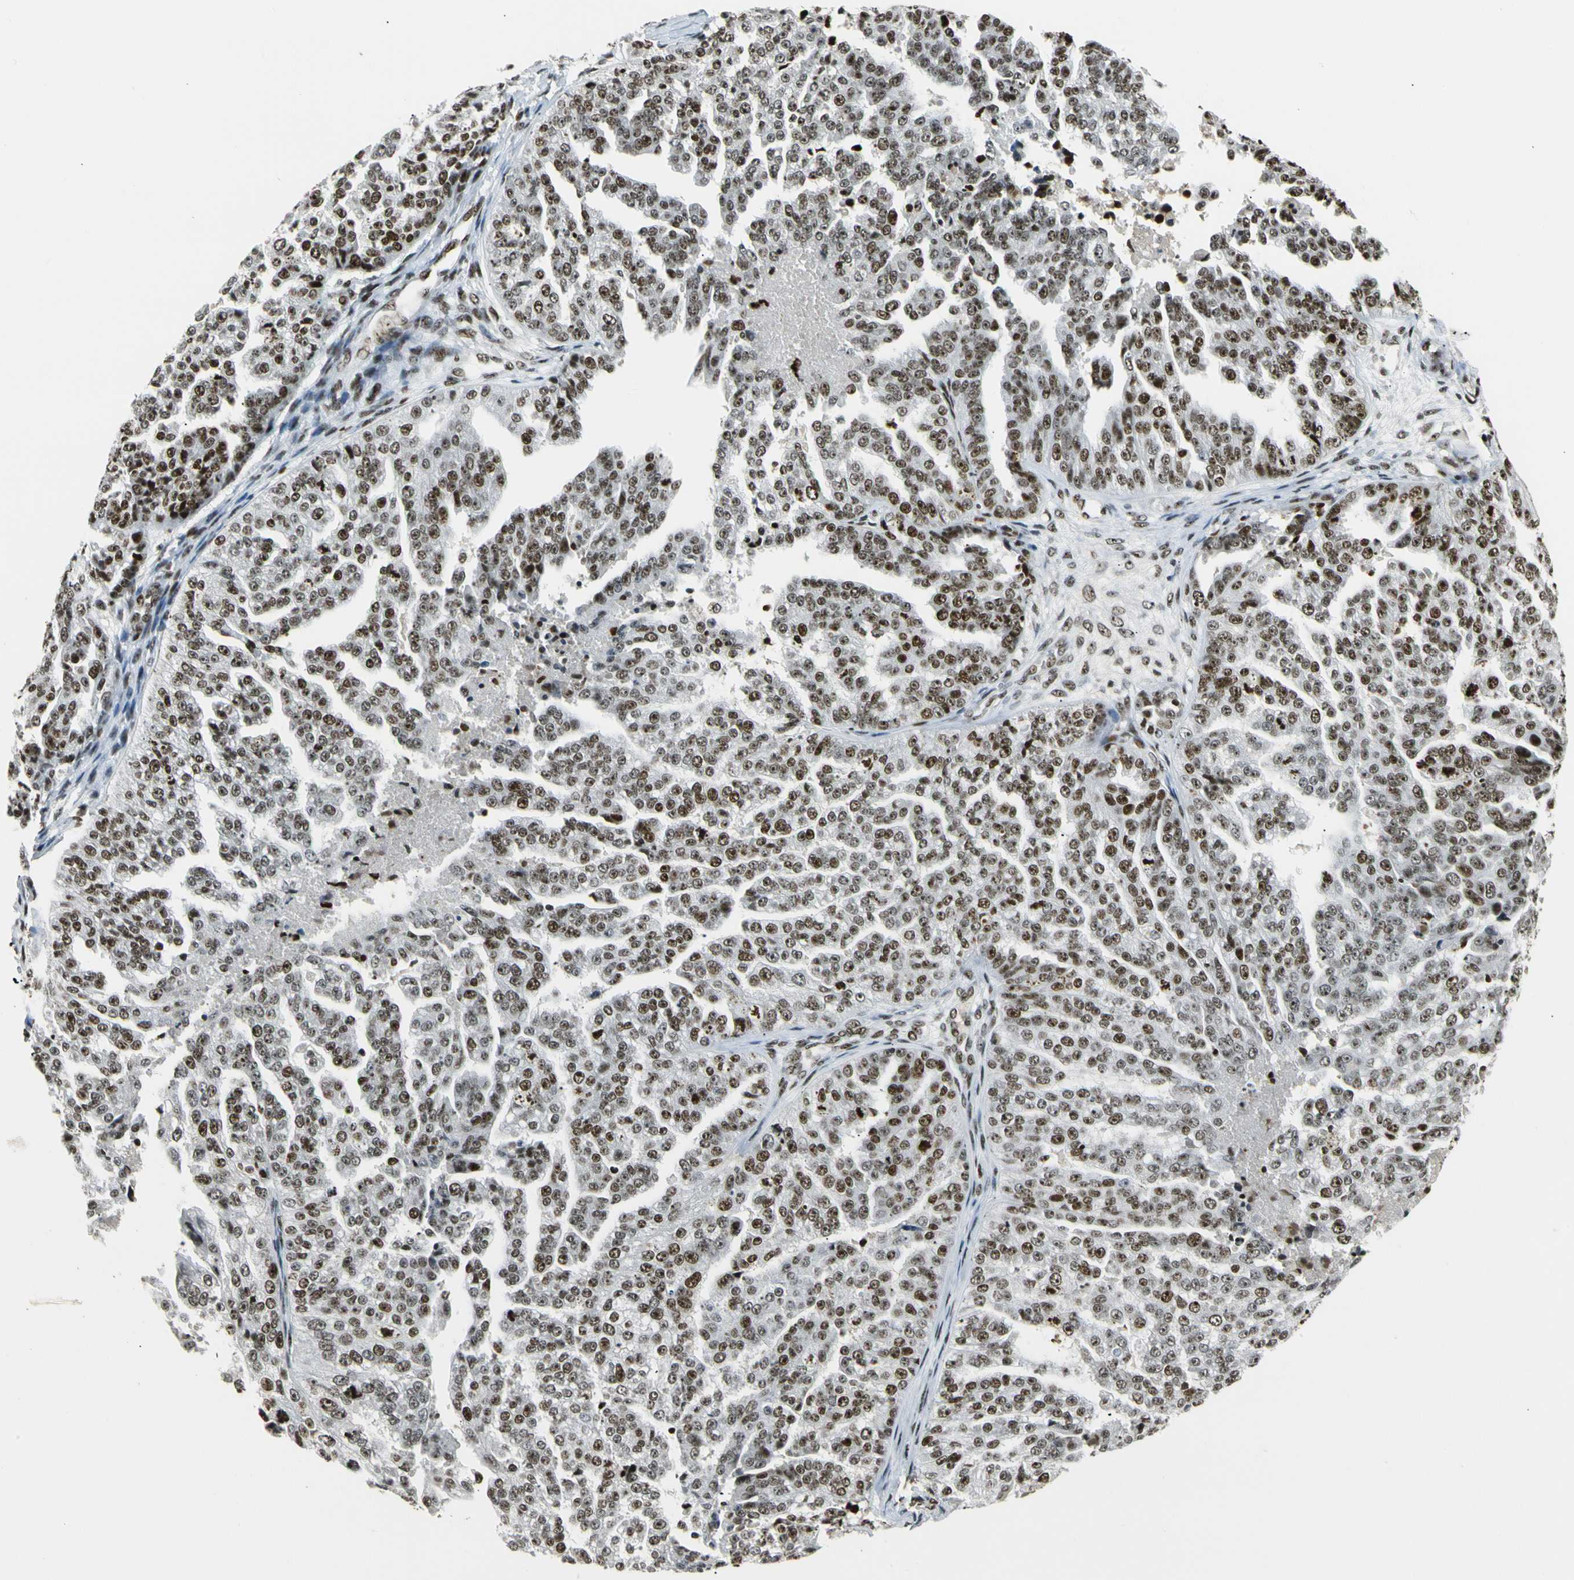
{"staining": {"intensity": "strong", "quantity": ">75%", "location": "nuclear"}, "tissue": "ovarian cancer", "cell_type": "Tumor cells", "image_type": "cancer", "snomed": [{"axis": "morphology", "description": "Cystadenocarcinoma, serous, NOS"}, {"axis": "topography", "description": "Ovary"}], "caption": "Brown immunohistochemical staining in serous cystadenocarcinoma (ovarian) demonstrates strong nuclear expression in about >75% of tumor cells. (Brightfield microscopy of DAB IHC at high magnification).", "gene": "UBTF", "patient": {"sex": "female", "age": 58}}